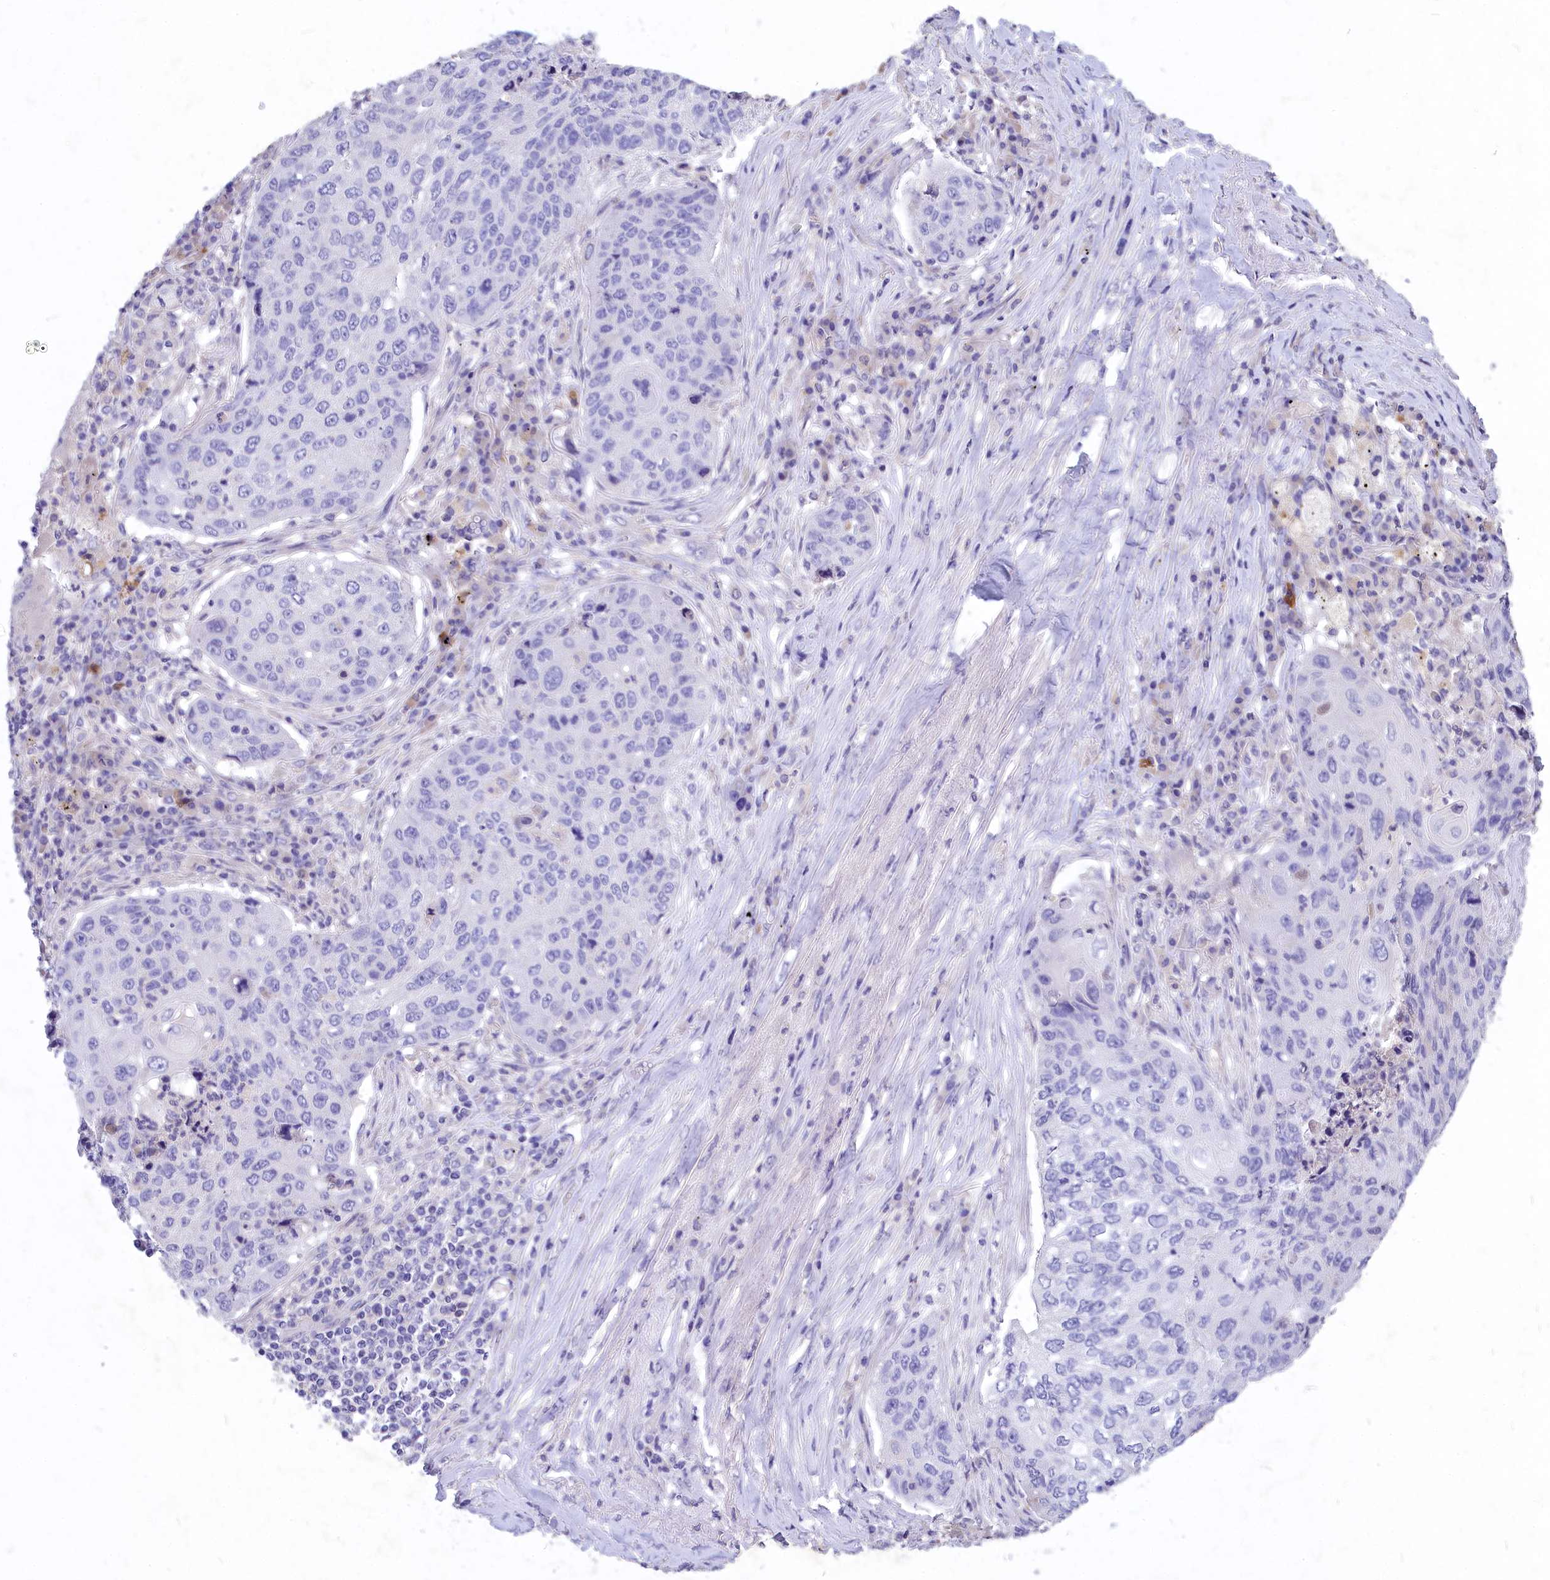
{"staining": {"intensity": "negative", "quantity": "none", "location": "none"}, "tissue": "lung cancer", "cell_type": "Tumor cells", "image_type": "cancer", "snomed": [{"axis": "morphology", "description": "Squamous cell carcinoma, NOS"}, {"axis": "topography", "description": "Lung"}], "caption": "An image of lung cancer stained for a protein displays no brown staining in tumor cells.", "gene": "DEFB119", "patient": {"sex": "female", "age": 63}}